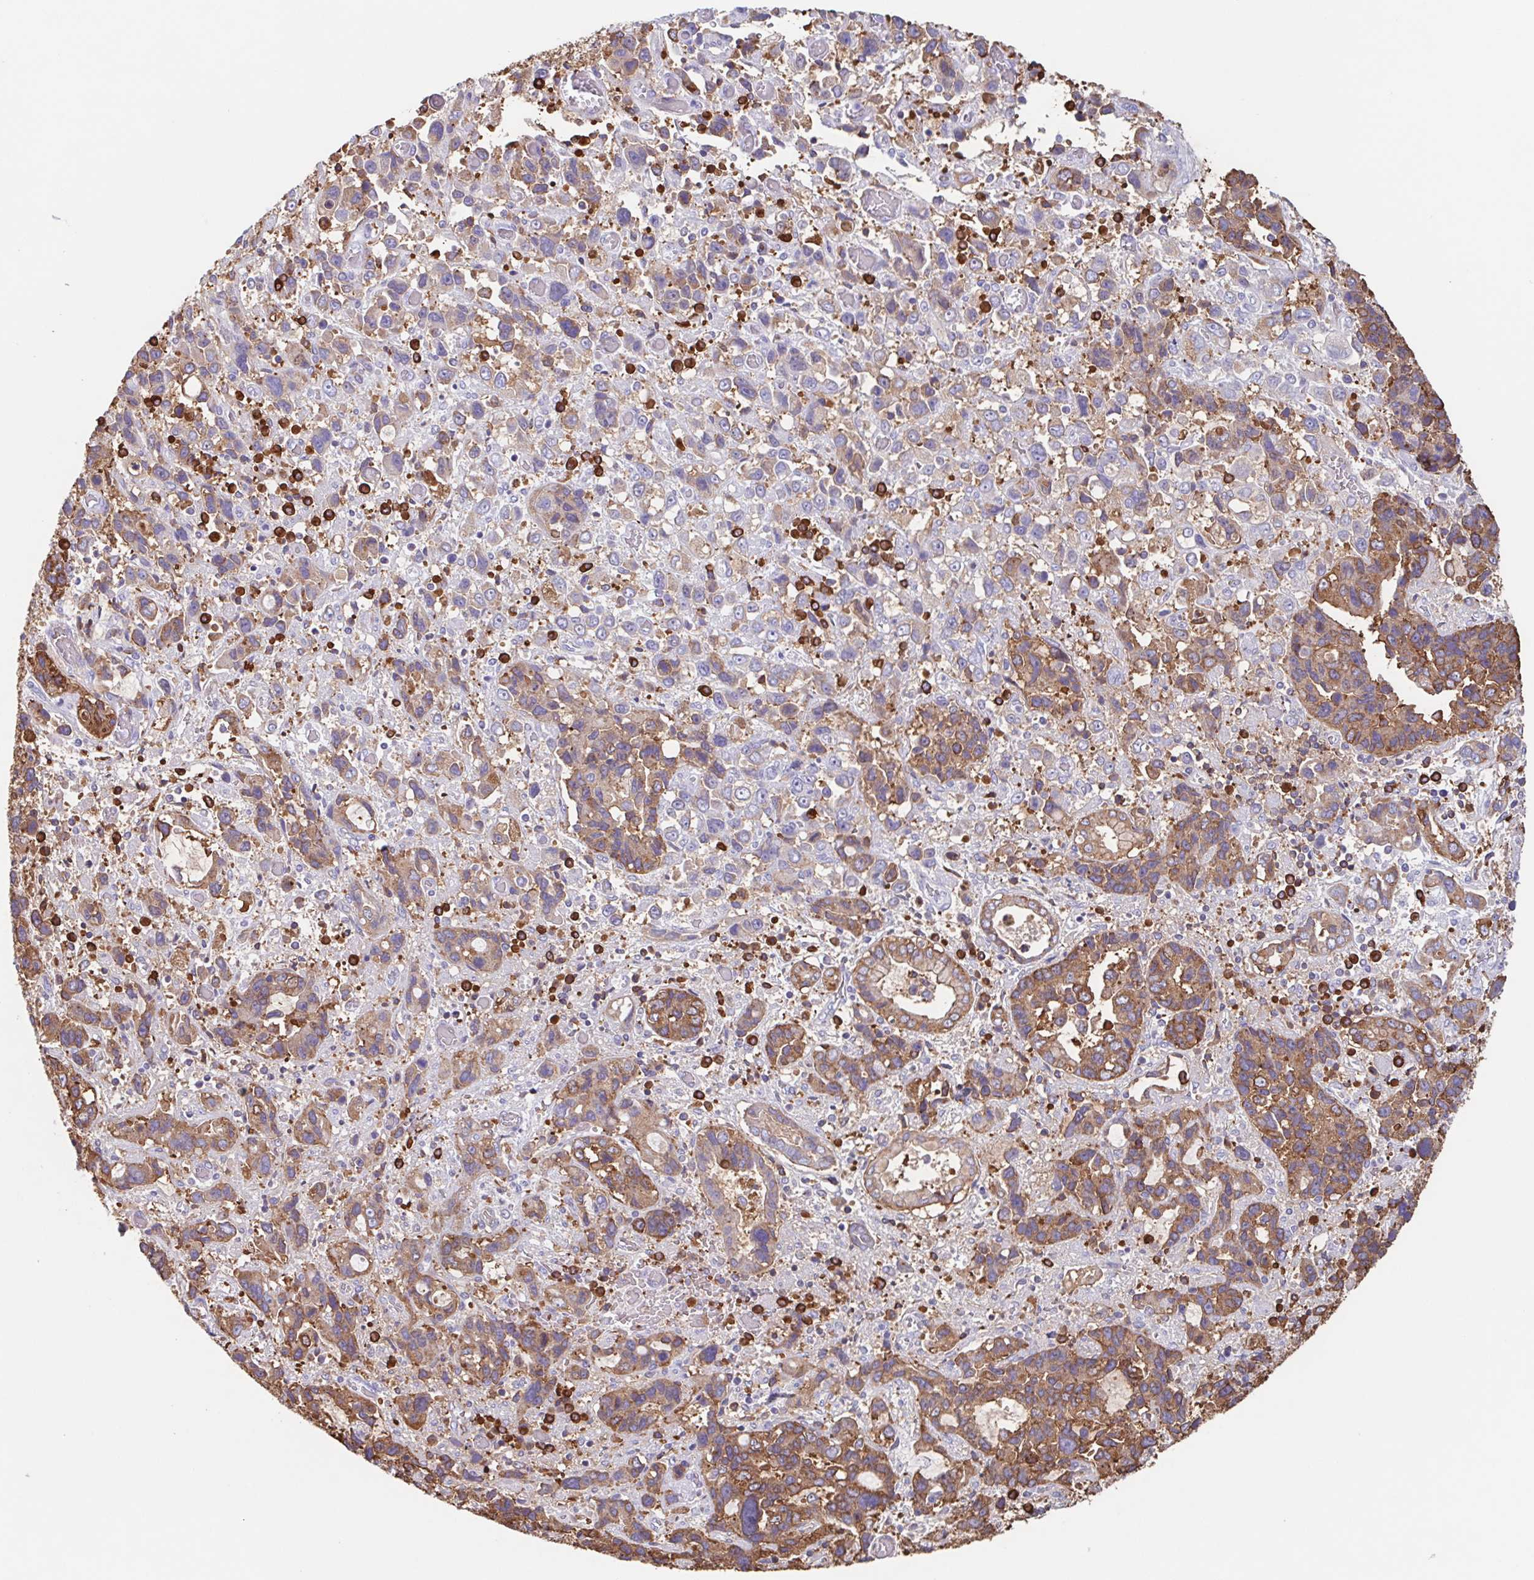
{"staining": {"intensity": "moderate", "quantity": ">75%", "location": "cytoplasmic/membranous"}, "tissue": "stomach cancer", "cell_type": "Tumor cells", "image_type": "cancer", "snomed": [{"axis": "morphology", "description": "Adenocarcinoma, NOS"}, {"axis": "topography", "description": "Stomach, upper"}], "caption": "The histopathology image demonstrates staining of adenocarcinoma (stomach), revealing moderate cytoplasmic/membranous protein positivity (brown color) within tumor cells.", "gene": "TPD52", "patient": {"sex": "female", "age": 81}}